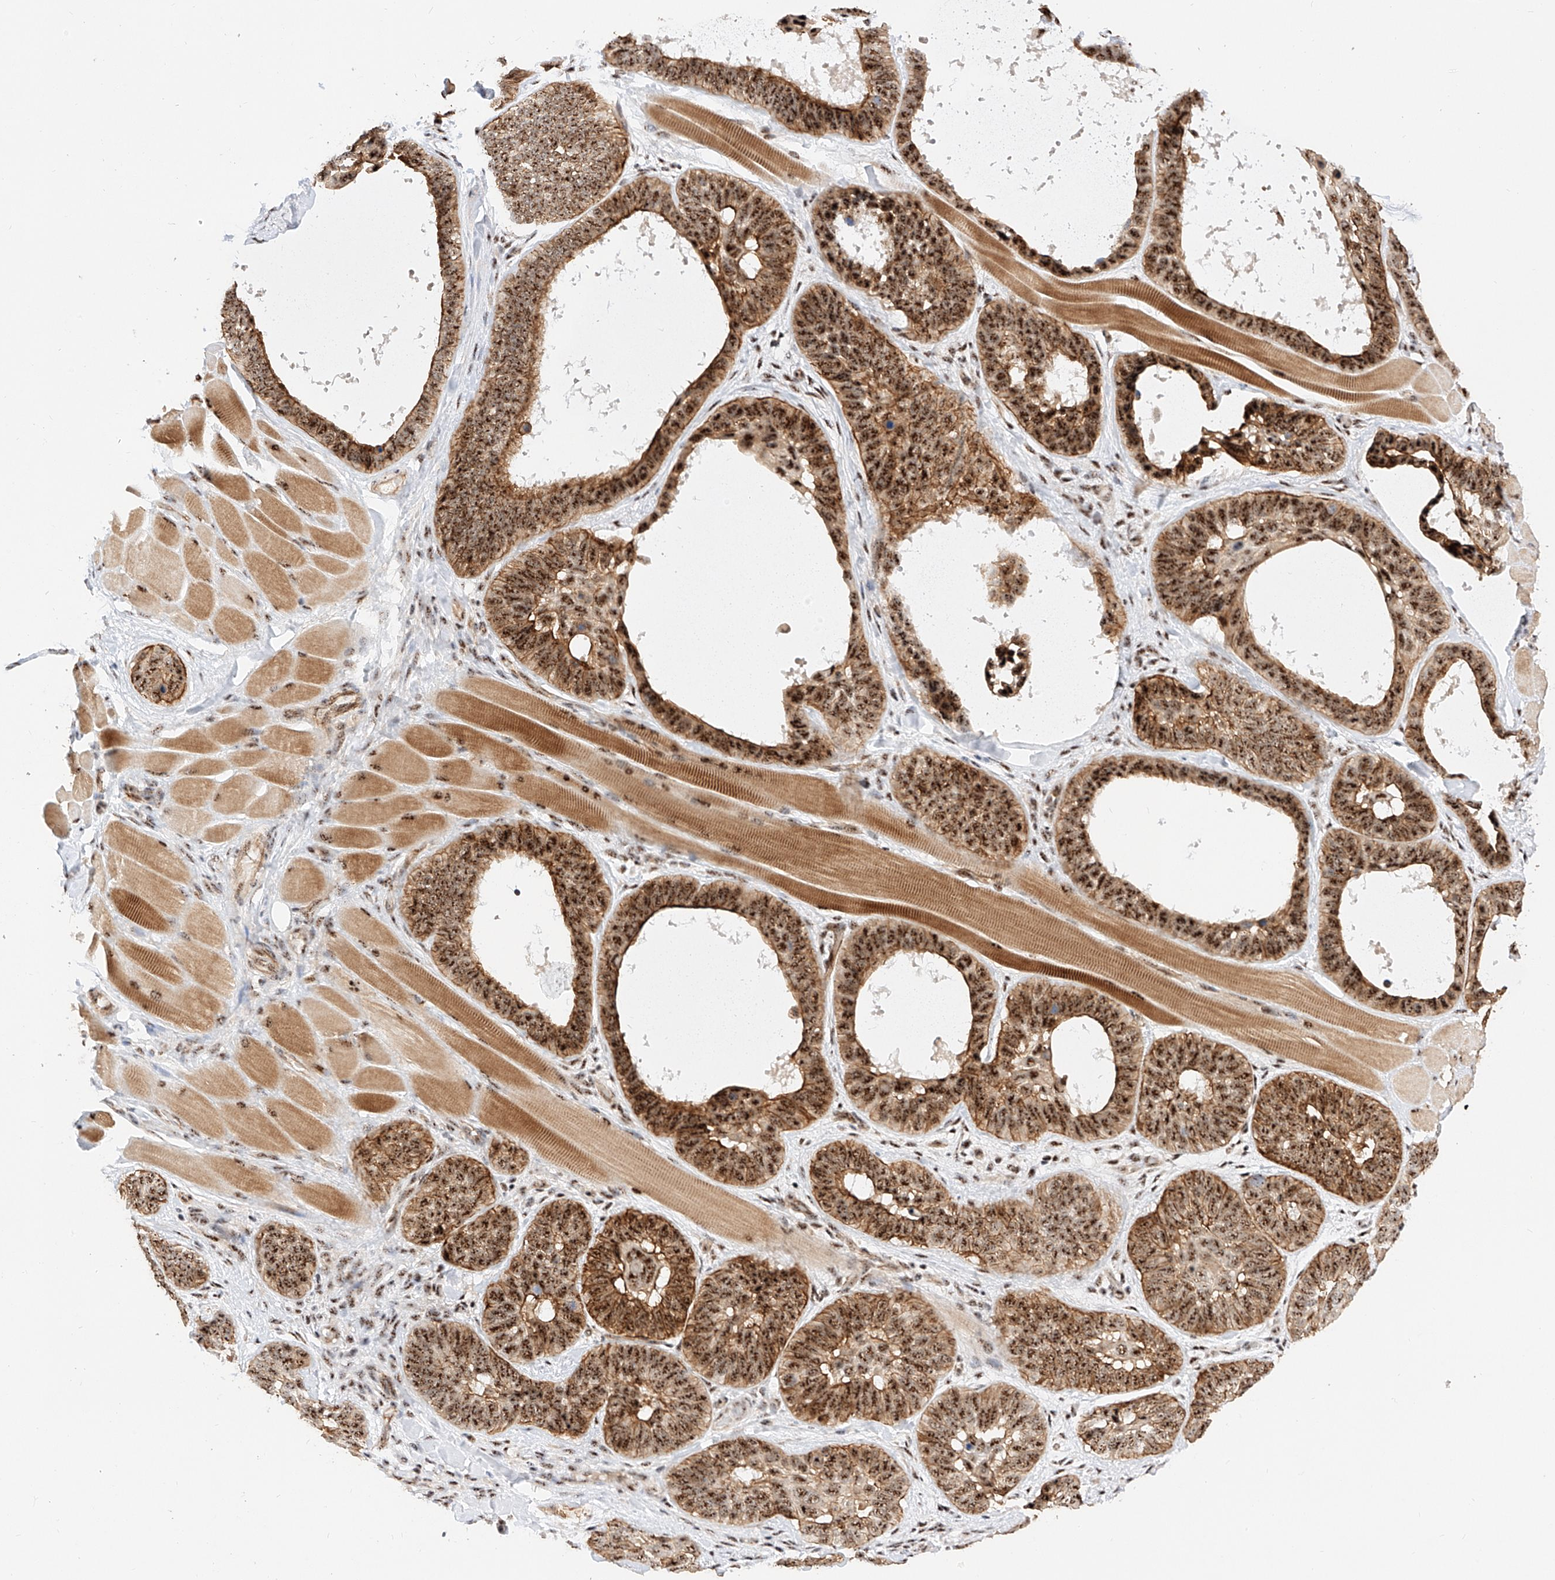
{"staining": {"intensity": "strong", "quantity": ">75%", "location": "cytoplasmic/membranous,nuclear"}, "tissue": "skin cancer", "cell_type": "Tumor cells", "image_type": "cancer", "snomed": [{"axis": "morphology", "description": "Basal cell carcinoma"}, {"axis": "topography", "description": "Skin"}], "caption": "Tumor cells exhibit high levels of strong cytoplasmic/membranous and nuclear expression in approximately >75% of cells in human skin basal cell carcinoma. (brown staining indicates protein expression, while blue staining denotes nuclei).", "gene": "ATXN7L2", "patient": {"sex": "male", "age": 62}}